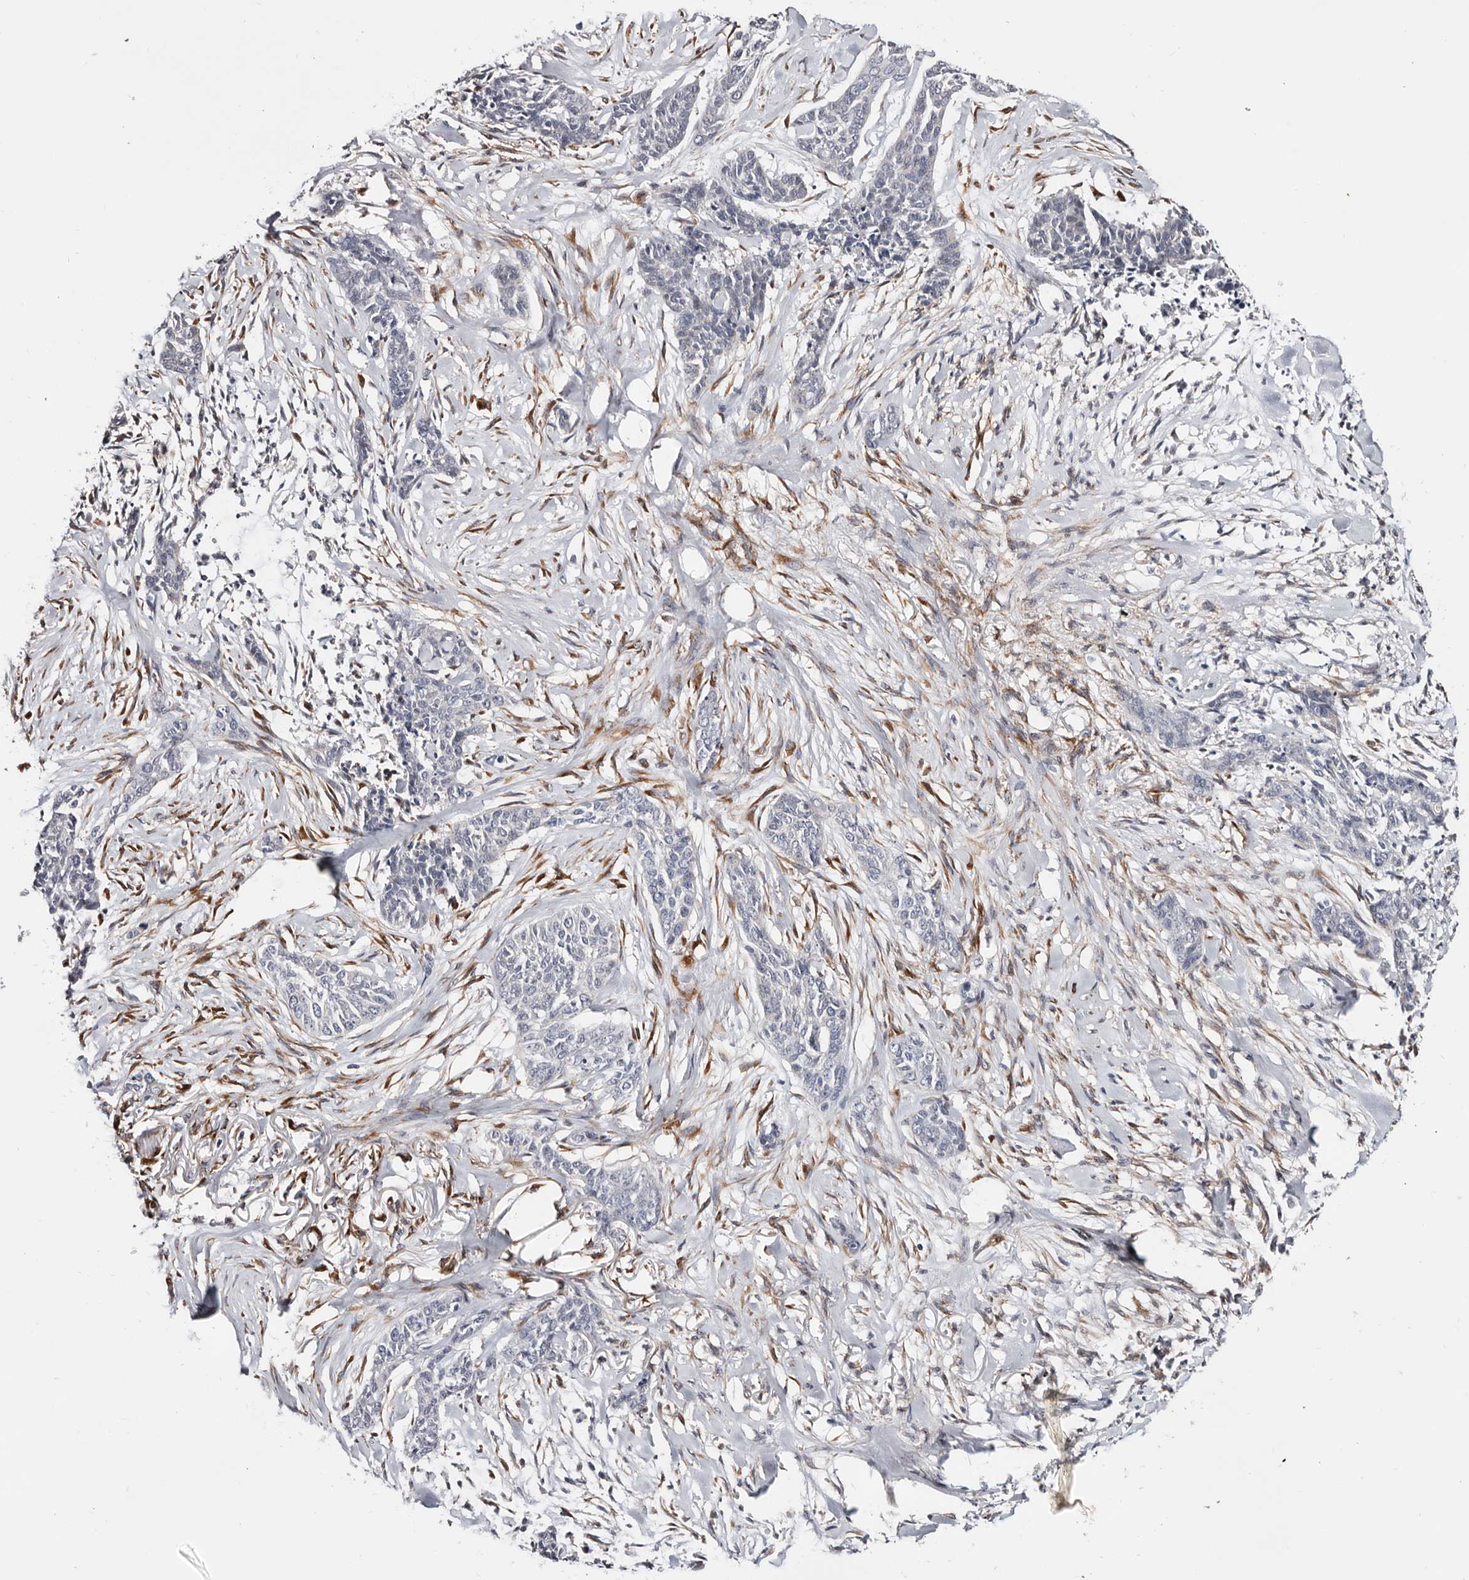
{"staining": {"intensity": "negative", "quantity": "none", "location": "none"}, "tissue": "skin cancer", "cell_type": "Tumor cells", "image_type": "cancer", "snomed": [{"axis": "morphology", "description": "Basal cell carcinoma"}, {"axis": "topography", "description": "Skin"}], "caption": "IHC micrograph of basal cell carcinoma (skin) stained for a protein (brown), which exhibits no expression in tumor cells. (Brightfield microscopy of DAB IHC at high magnification).", "gene": "USH1C", "patient": {"sex": "female", "age": 64}}